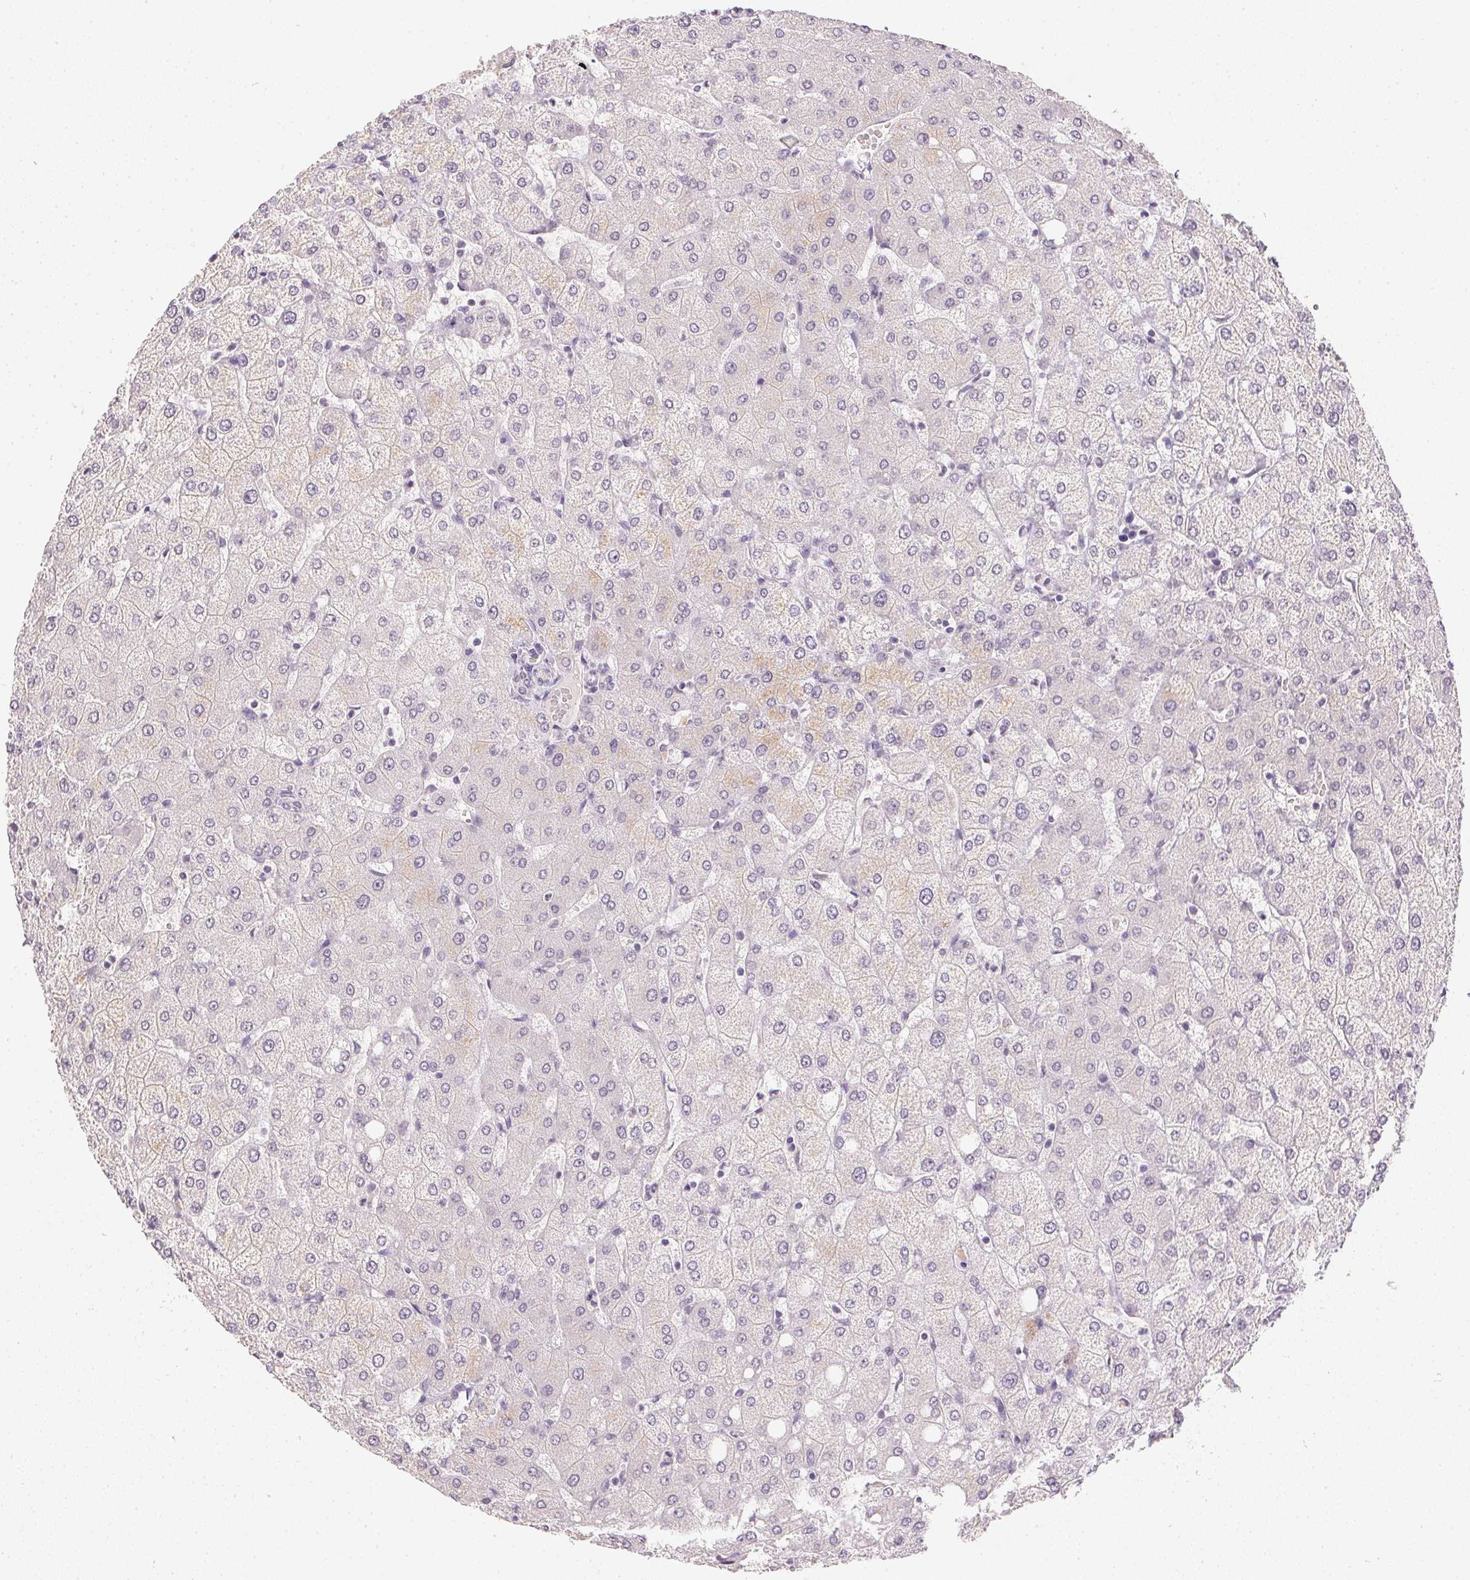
{"staining": {"intensity": "negative", "quantity": "none", "location": "none"}, "tissue": "liver", "cell_type": "Cholangiocytes", "image_type": "normal", "snomed": [{"axis": "morphology", "description": "Normal tissue, NOS"}, {"axis": "topography", "description": "Liver"}], "caption": "Immunohistochemistry image of unremarkable human liver stained for a protein (brown), which exhibits no staining in cholangiocytes.", "gene": "PPY", "patient": {"sex": "female", "age": 54}}